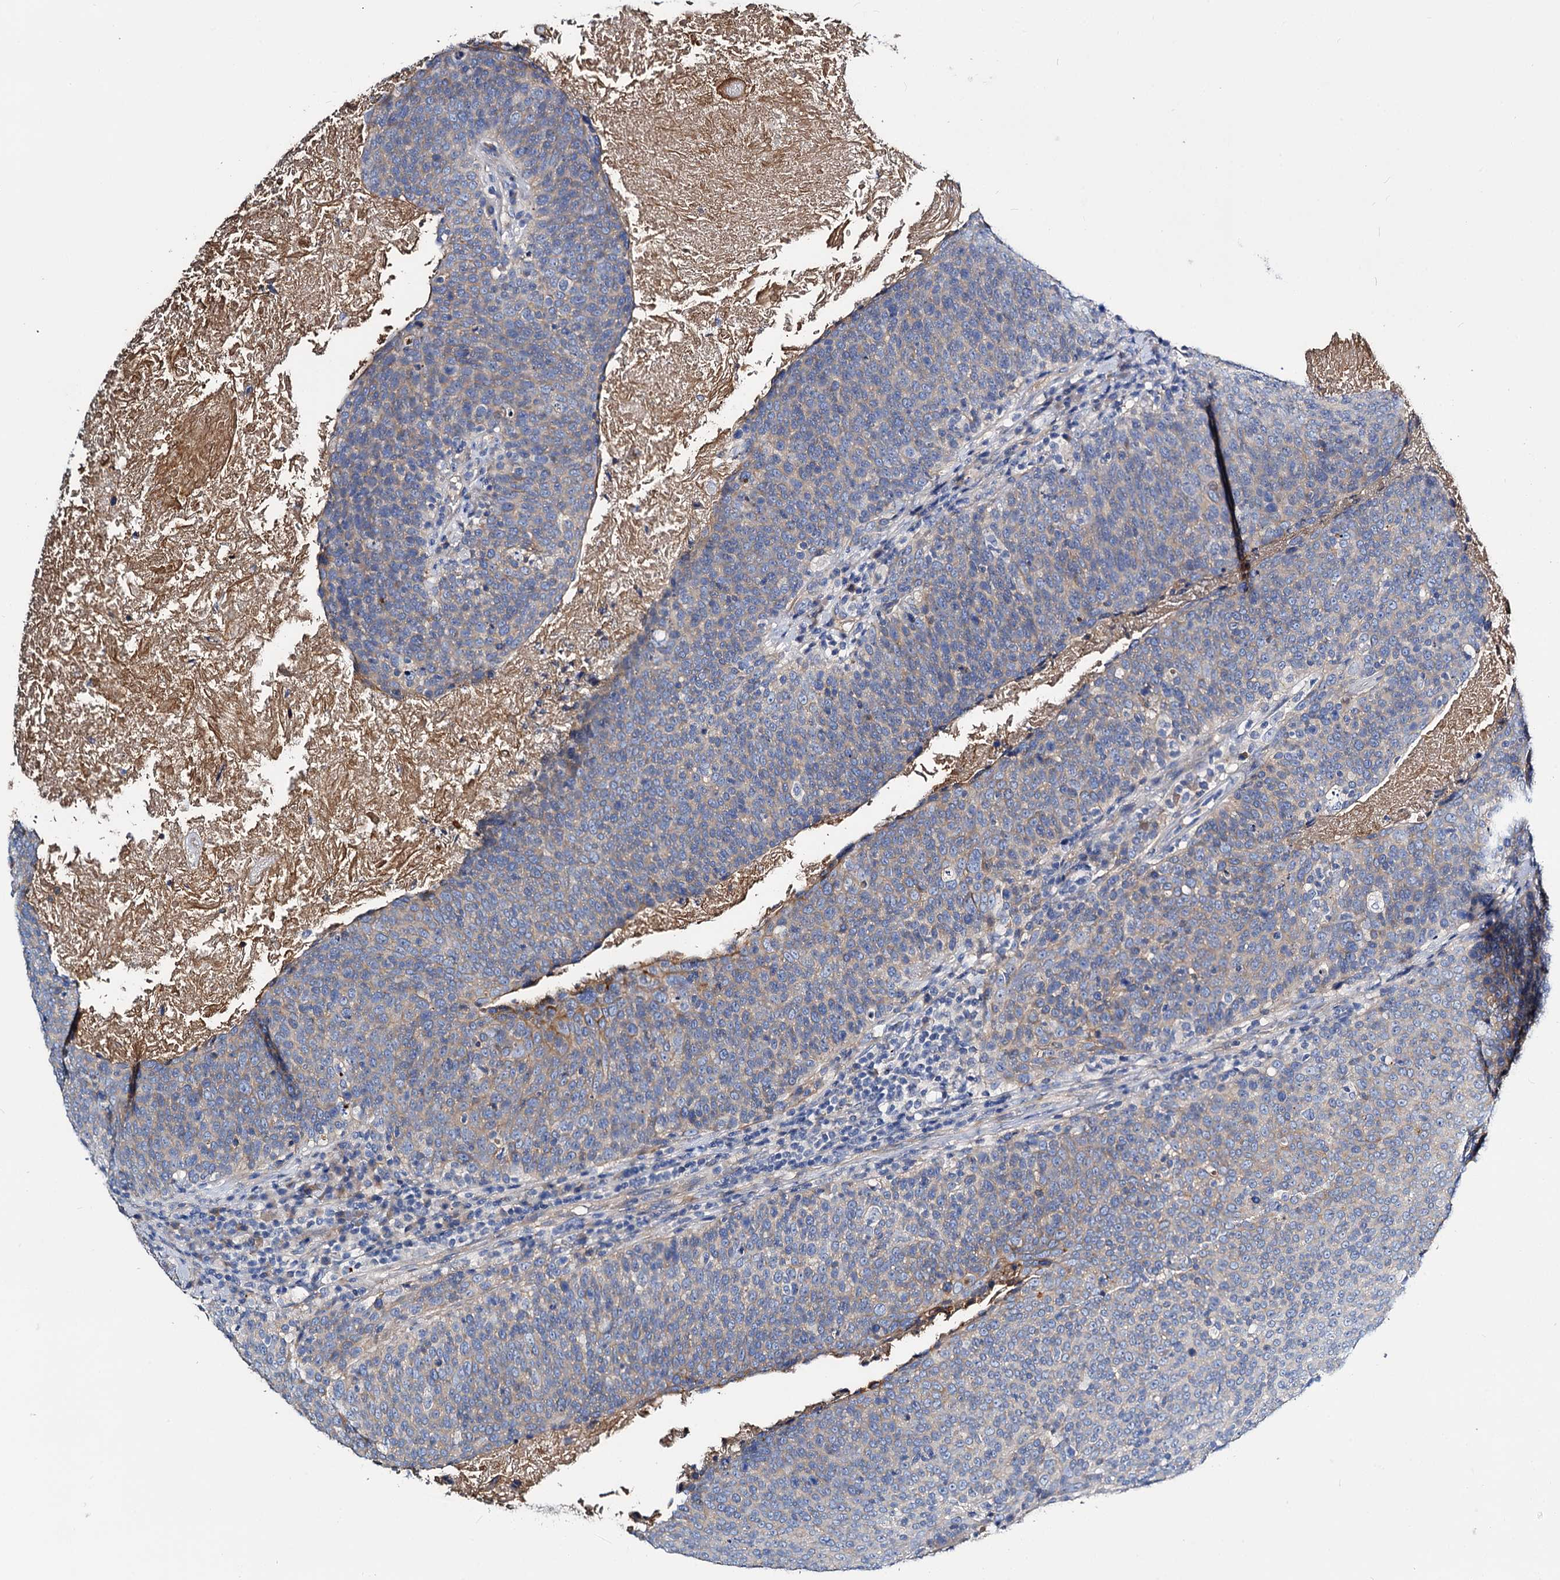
{"staining": {"intensity": "weak", "quantity": "<25%", "location": "cytoplasmic/membranous"}, "tissue": "head and neck cancer", "cell_type": "Tumor cells", "image_type": "cancer", "snomed": [{"axis": "morphology", "description": "Squamous cell carcinoma, NOS"}, {"axis": "morphology", "description": "Squamous cell carcinoma, metastatic, NOS"}, {"axis": "topography", "description": "Lymph node"}, {"axis": "topography", "description": "Head-Neck"}], "caption": "High power microscopy histopathology image of an immunohistochemistry histopathology image of squamous cell carcinoma (head and neck), revealing no significant staining in tumor cells. (IHC, brightfield microscopy, high magnification).", "gene": "DYDC2", "patient": {"sex": "male", "age": 62}}